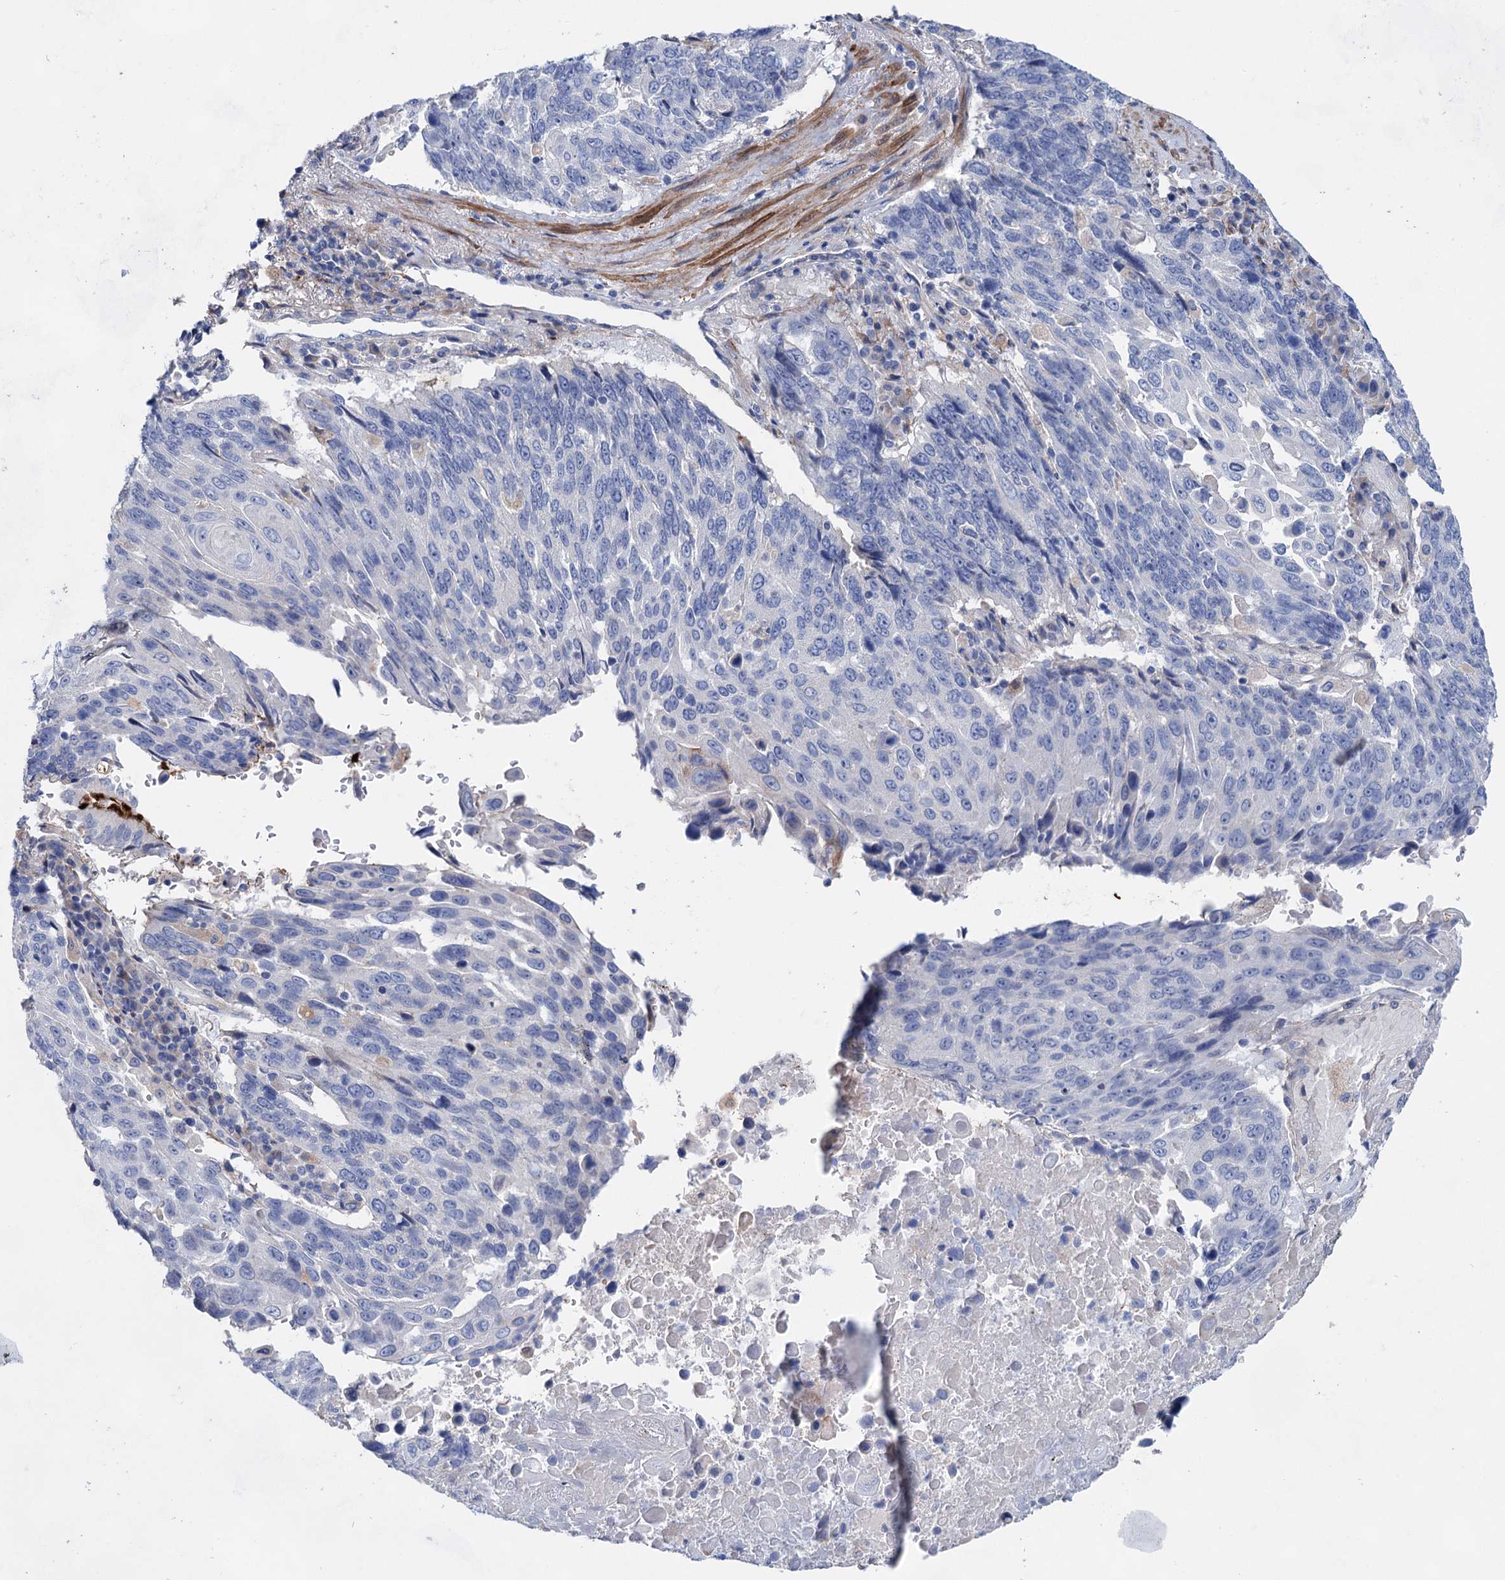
{"staining": {"intensity": "negative", "quantity": "none", "location": "none"}, "tissue": "lung cancer", "cell_type": "Tumor cells", "image_type": "cancer", "snomed": [{"axis": "morphology", "description": "Squamous cell carcinoma, NOS"}, {"axis": "topography", "description": "Lung"}], "caption": "DAB (3,3'-diaminobenzidine) immunohistochemical staining of squamous cell carcinoma (lung) reveals no significant expression in tumor cells.", "gene": "GPR155", "patient": {"sex": "male", "age": 66}}